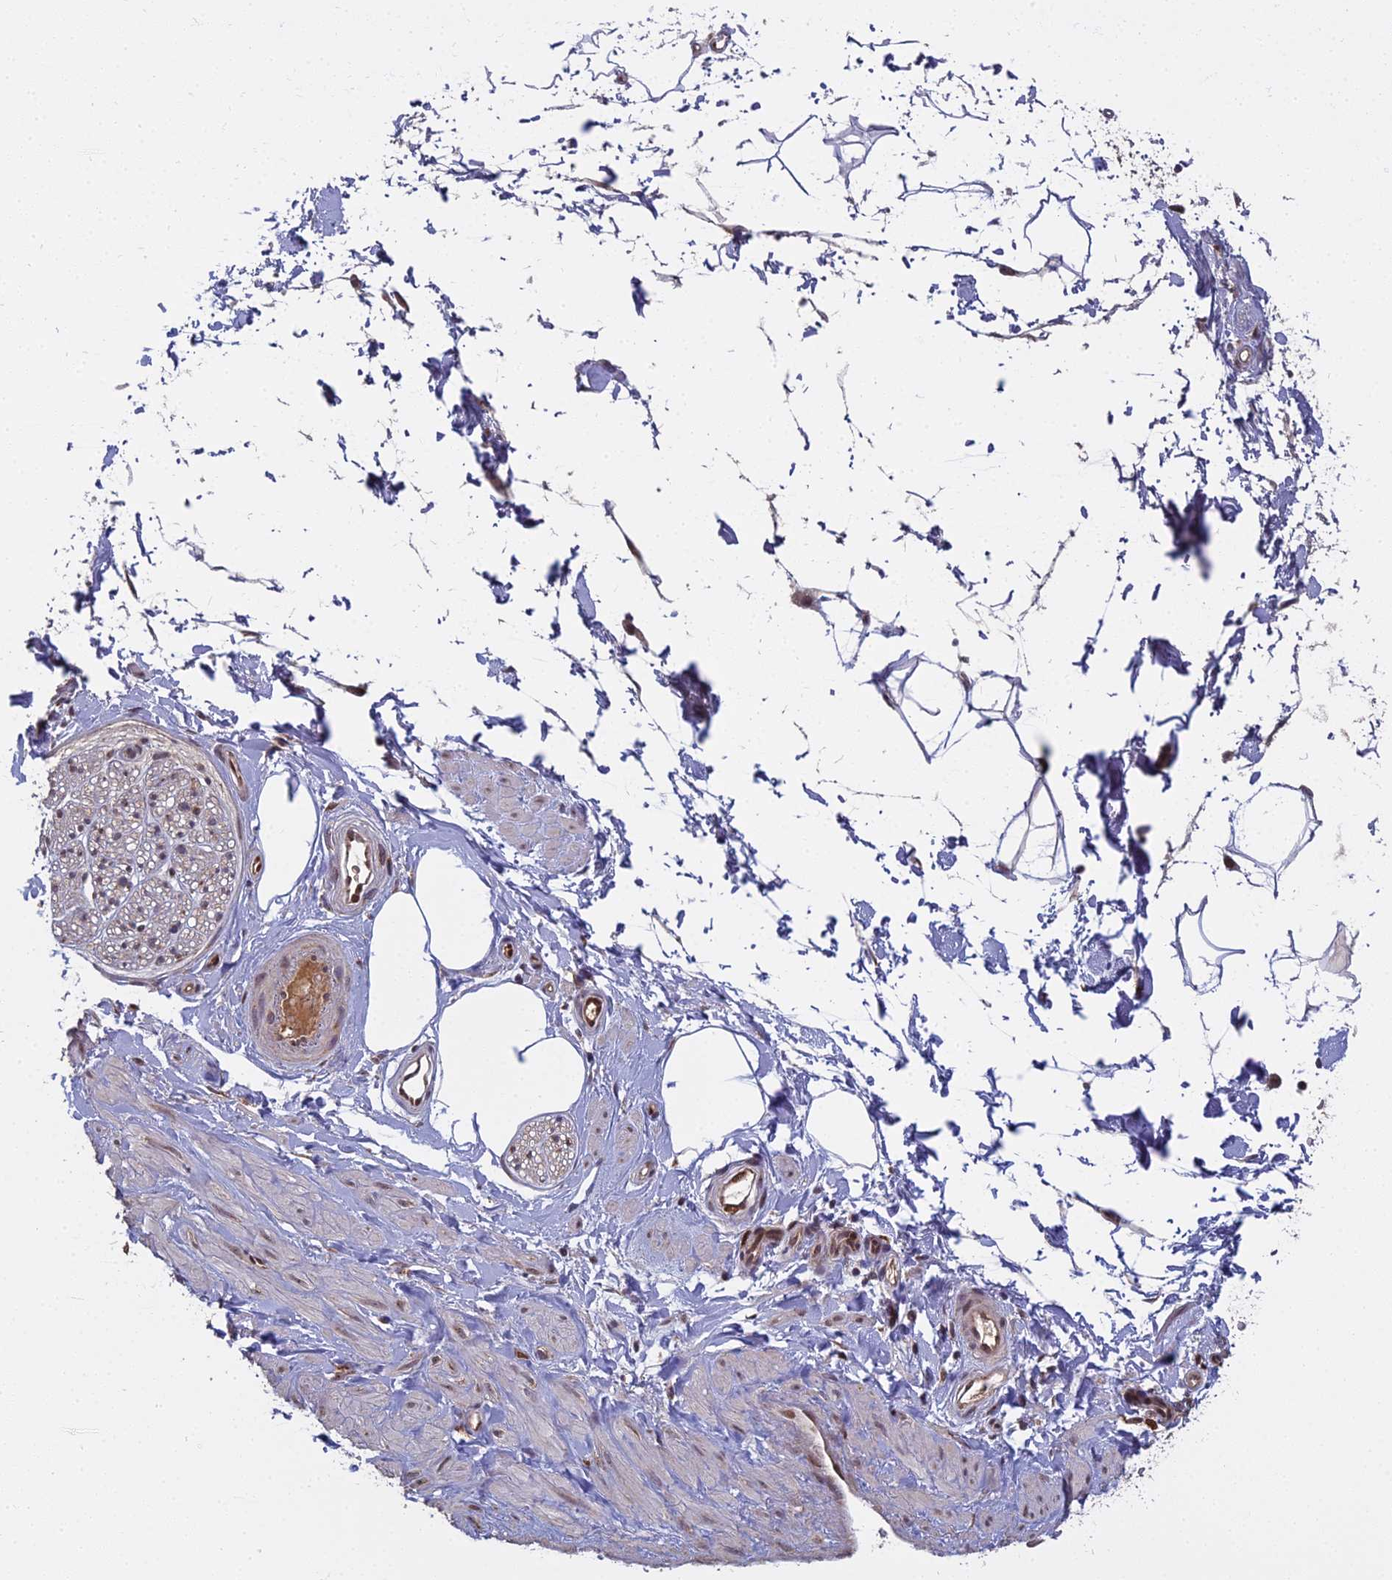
{"staining": {"intensity": "negative", "quantity": "none", "location": "none"}, "tissue": "adipose tissue", "cell_type": "Adipocytes", "image_type": "normal", "snomed": [{"axis": "morphology", "description": "Normal tissue, NOS"}, {"axis": "topography", "description": "Soft tissue"}, {"axis": "topography", "description": "Adipose tissue"}, {"axis": "topography", "description": "Vascular tissue"}, {"axis": "topography", "description": "Peripheral nerve tissue"}], "caption": "An IHC micrograph of normal adipose tissue is shown. There is no staining in adipocytes of adipose tissue.", "gene": "MEOX1", "patient": {"sex": "male", "age": 74}}